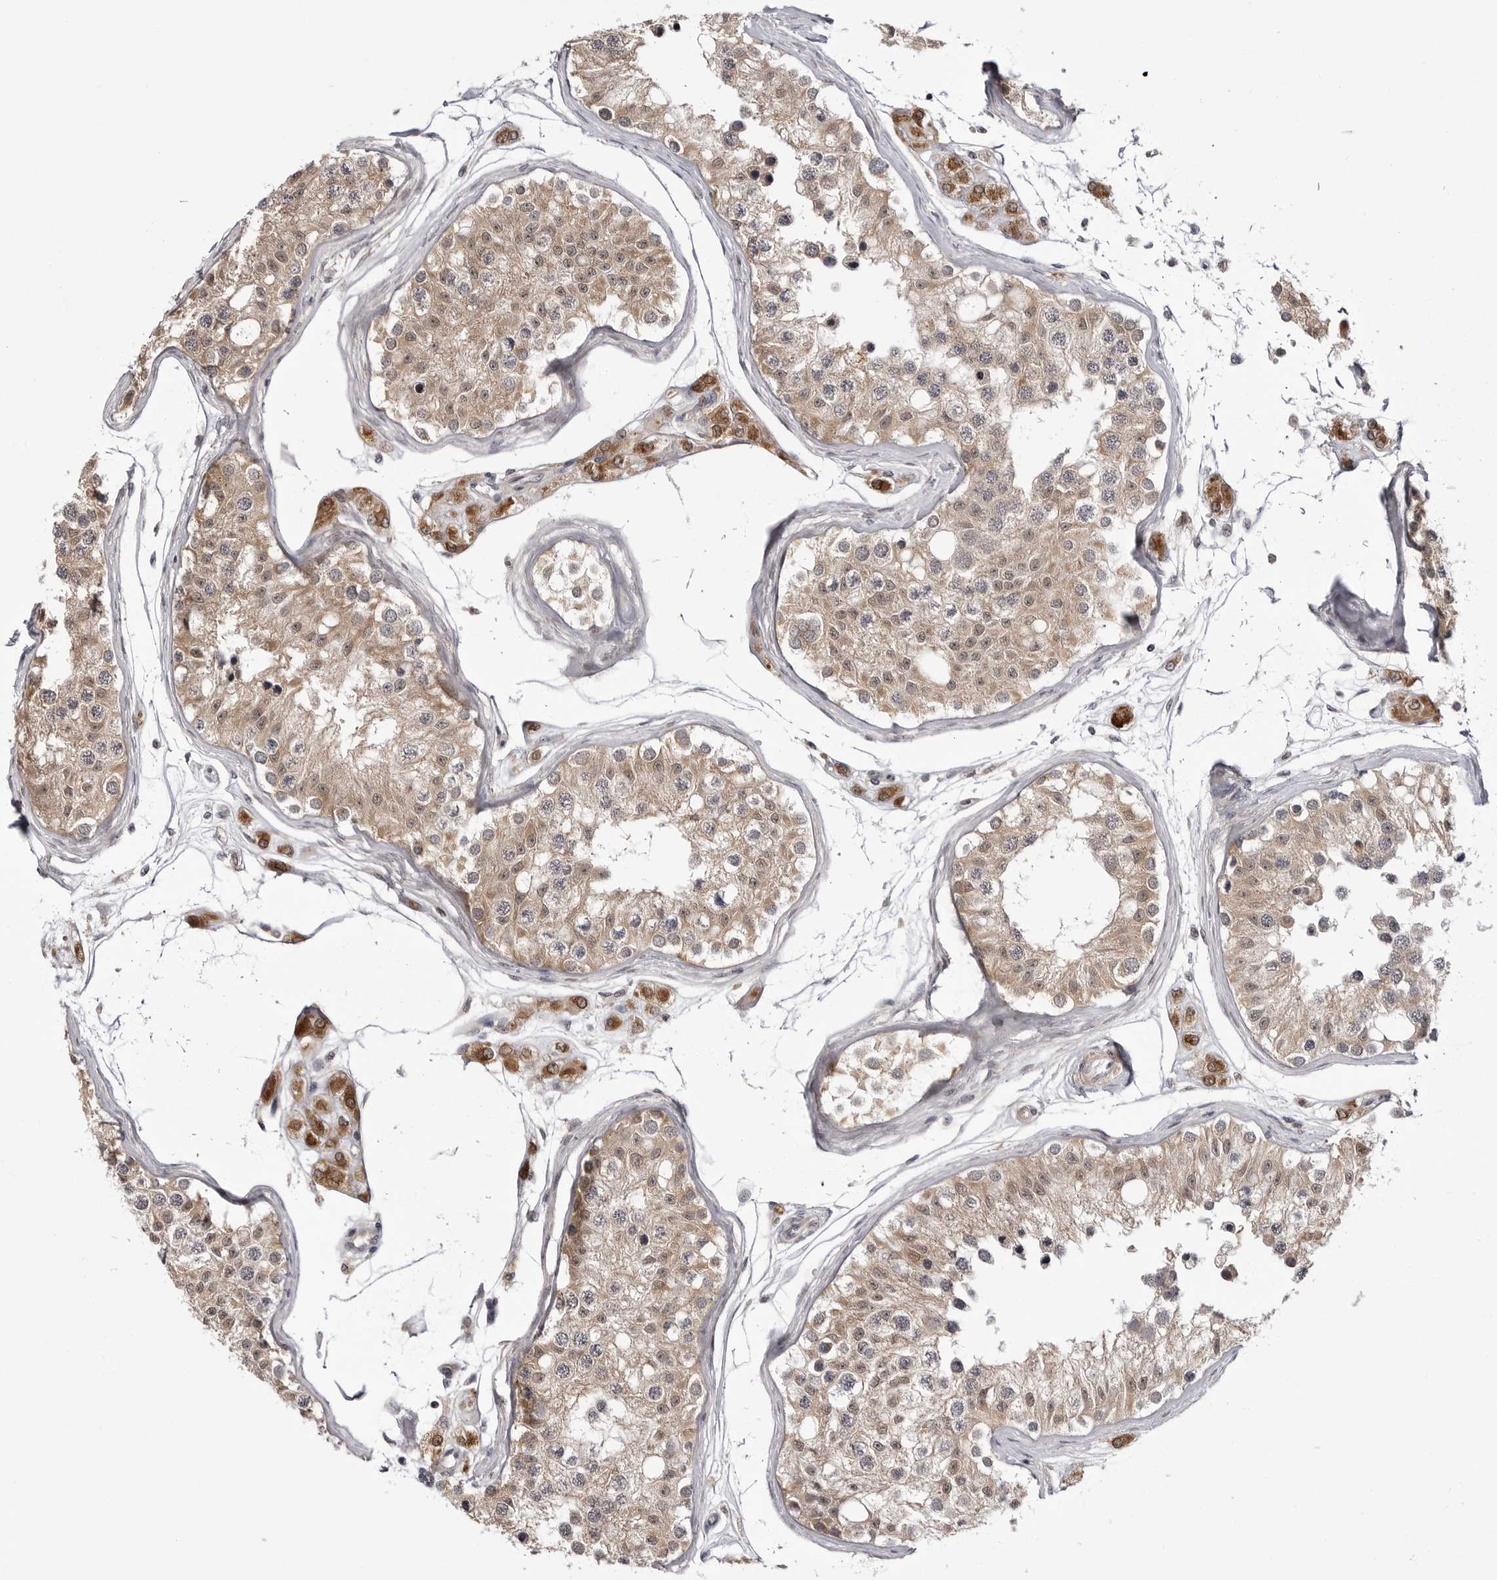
{"staining": {"intensity": "weak", "quantity": ">75%", "location": "cytoplasmic/membranous"}, "tissue": "testis", "cell_type": "Cells in seminiferous ducts", "image_type": "normal", "snomed": [{"axis": "morphology", "description": "Normal tissue, NOS"}, {"axis": "morphology", "description": "Adenocarcinoma, metastatic, NOS"}, {"axis": "topography", "description": "Testis"}], "caption": "This is a micrograph of immunohistochemistry staining of unremarkable testis, which shows weak staining in the cytoplasmic/membranous of cells in seminiferous ducts.", "gene": "CCDC18", "patient": {"sex": "male", "age": 26}}